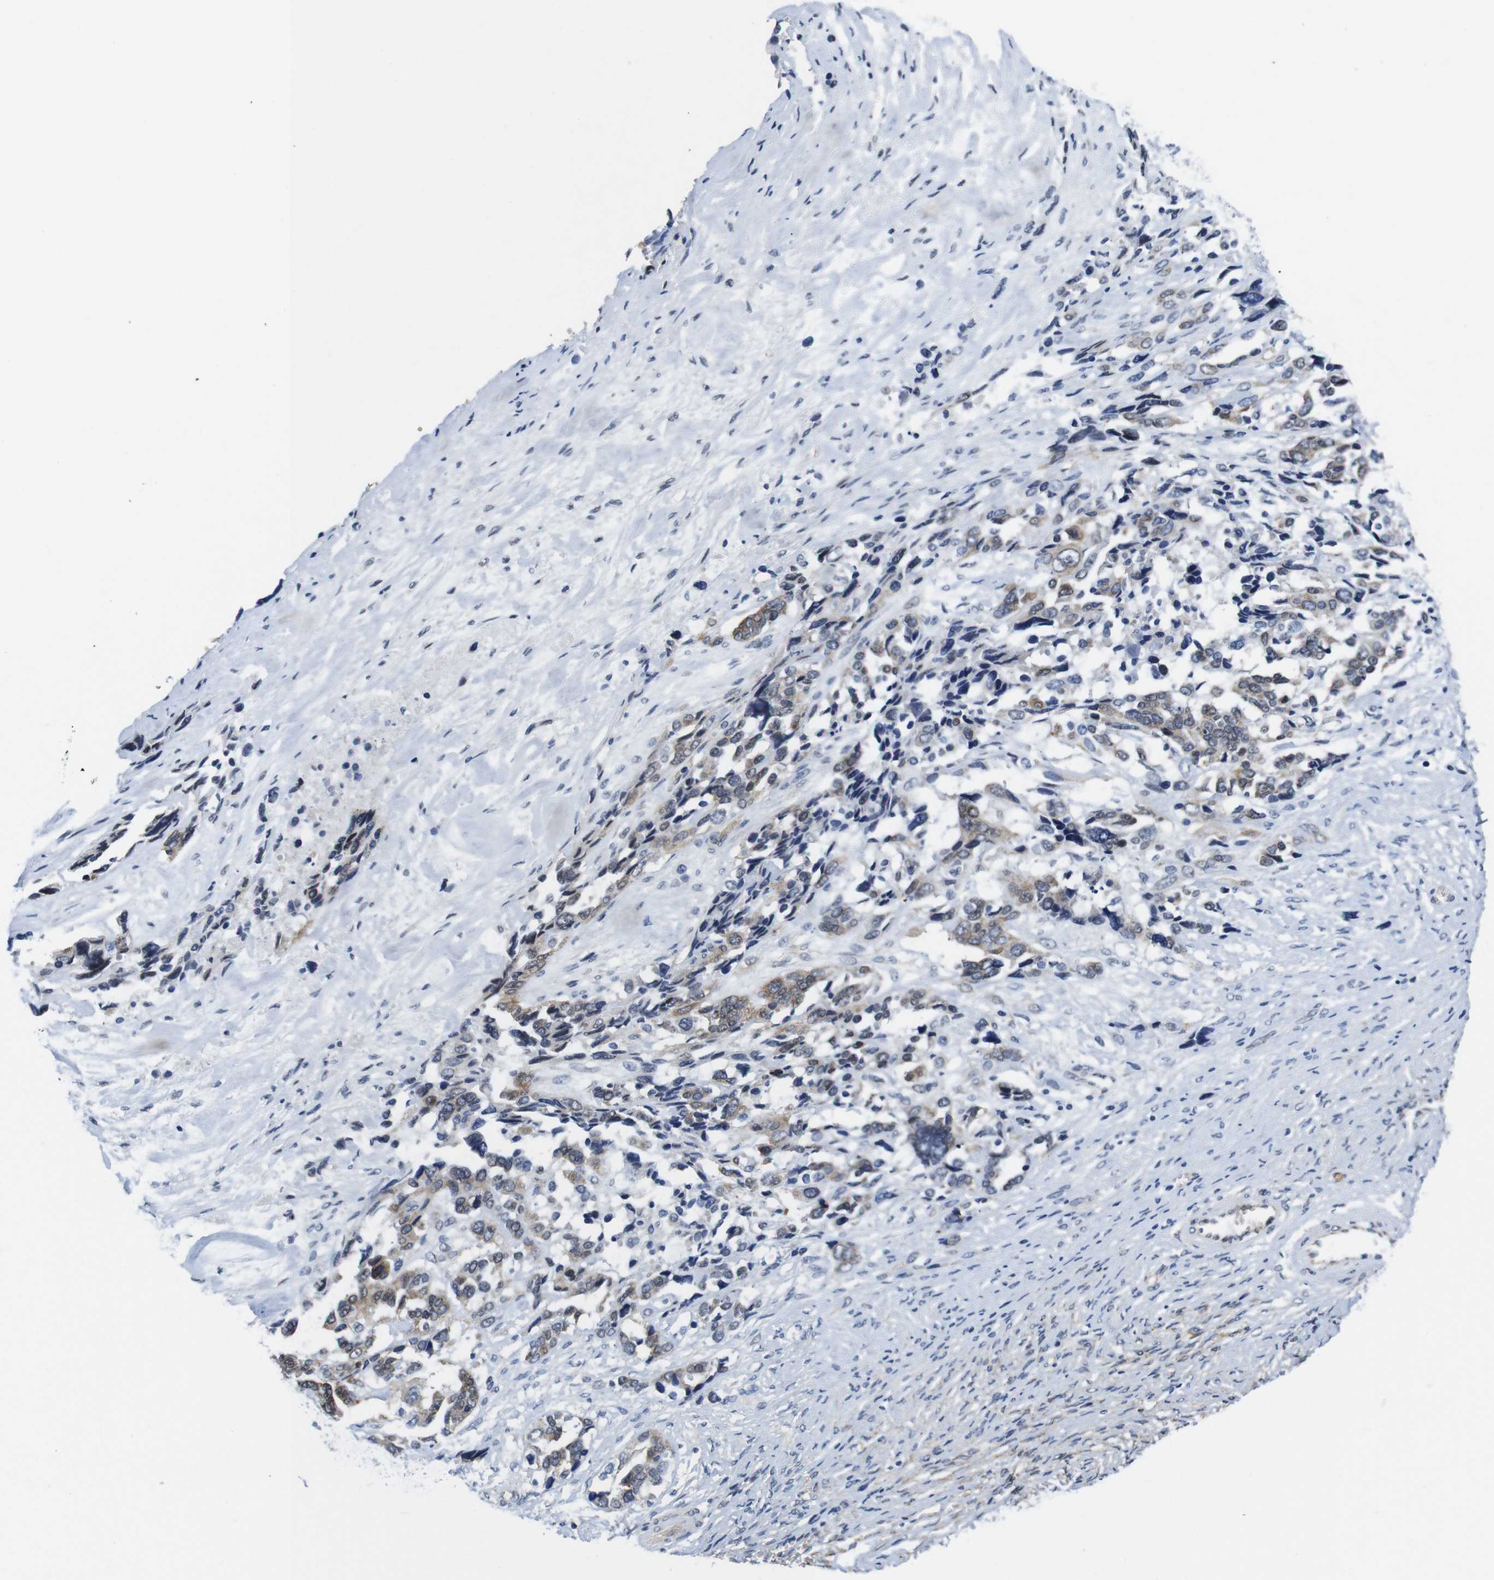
{"staining": {"intensity": "weak", "quantity": ">75%", "location": "cytoplasmic/membranous"}, "tissue": "ovarian cancer", "cell_type": "Tumor cells", "image_type": "cancer", "snomed": [{"axis": "morphology", "description": "Cystadenocarcinoma, serous, NOS"}, {"axis": "topography", "description": "Ovary"}], "caption": "An immunohistochemistry (IHC) photomicrograph of tumor tissue is shown. Protein staining in brown shows weak cytoplasmic/membranous positivity in ovarian cancer (serous cystadenocarcinoma) within tumor cells.", "gene": "SOCS3", "patient": {"sex": "female", "age": 44}}